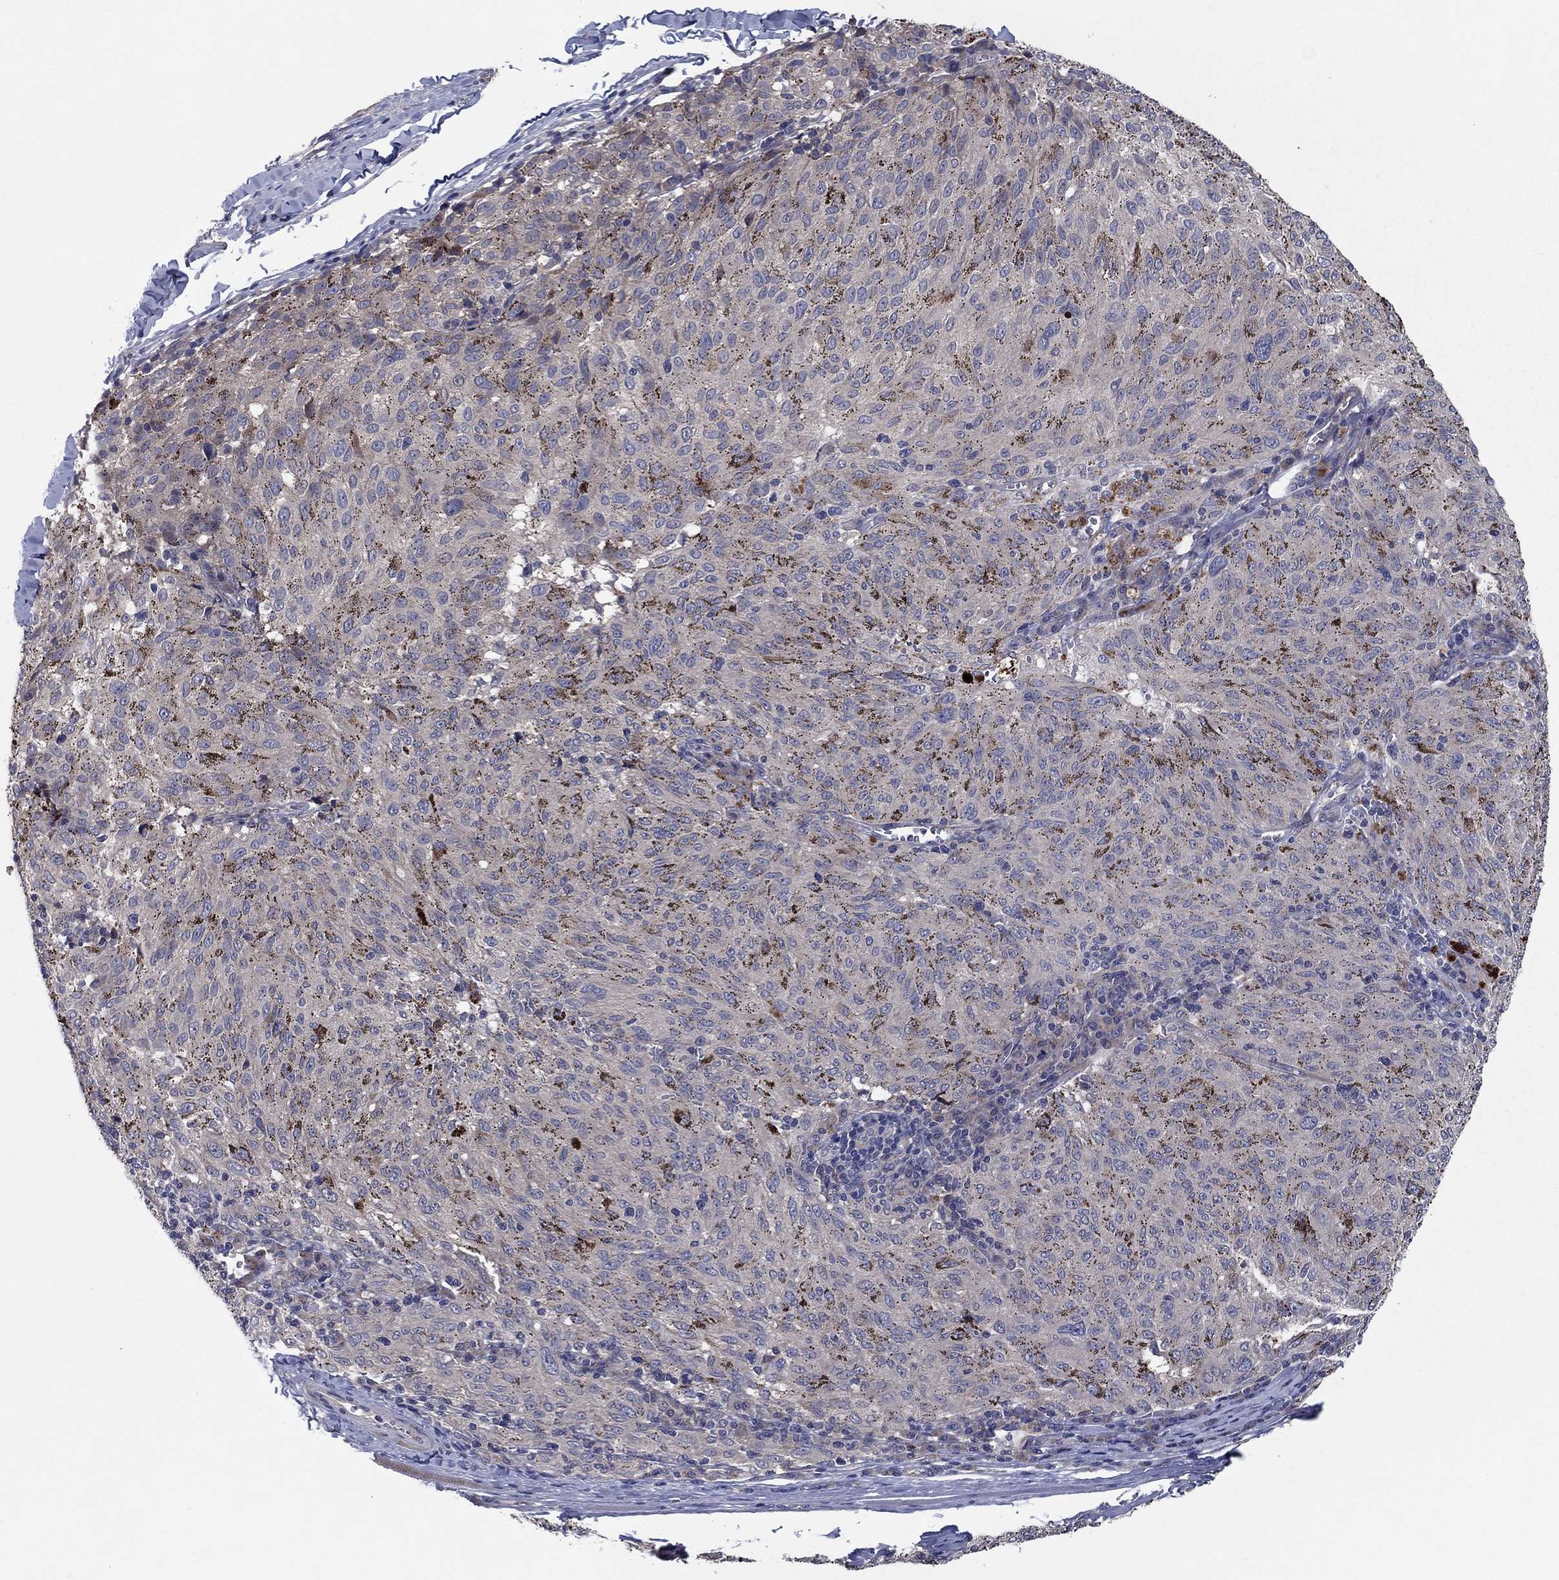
{"staining": {"intensity": "negative", "quantity": "none", "location": "none"}, "tissue": "melanoma", "cell_type": "Tumor cells", "image_type": "cancer", "snomed": [{"axis": "morphology", "description": "Malignant melanoma, NOS"}, {"axis": "topography", "description": "Skin"}], "caption": "High magnification brightfield microscopy of melanoma stained with DAB (brown) and counterstained with hematoxylin (blue): tumor cells show no significant positivity. (DAB (3,3'-diaminobenzidine) IHC visualized using brightfield microscopy, high magnification).", "gene": "MSRB1", "patient": {"sex": "female", "age": 72}}